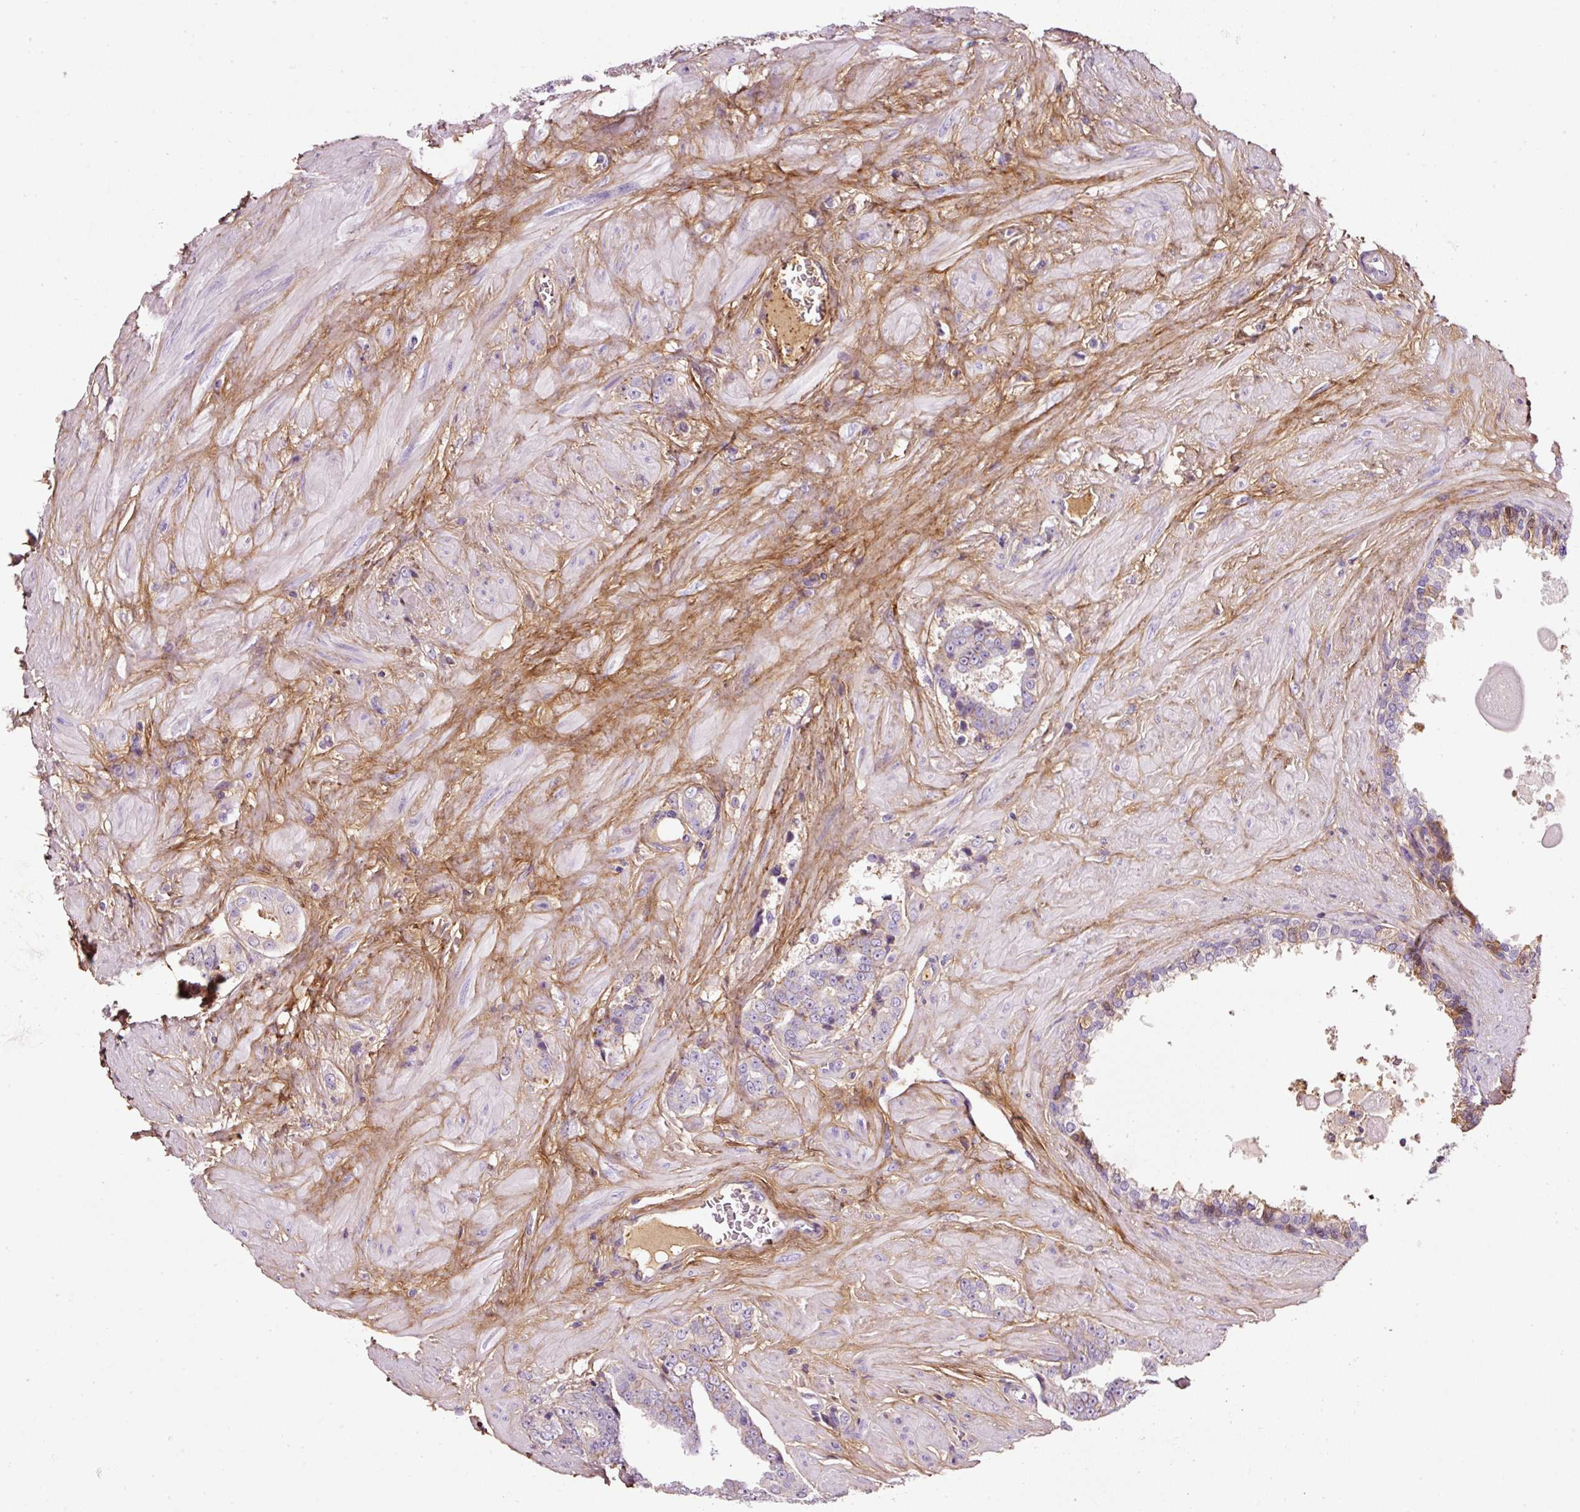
{"staining": {"intensity": "negative", "quantity": "none", "location": "none"}, "tissue": "prostate cancer", "cell_type": "Tumor cells", "image_type": "cancer", "snomed": [{"axis": "morphology", "description": "Adenocarcinoma, High grade"}, {"axis": "topography", "description": "Prostate"}], "caption": "Prostate cancer was stained to show a protein in brown. There is no significant staining in tumor cells.", "gene": "SOS2", "patient": {"sex": "male", "age": 67}}